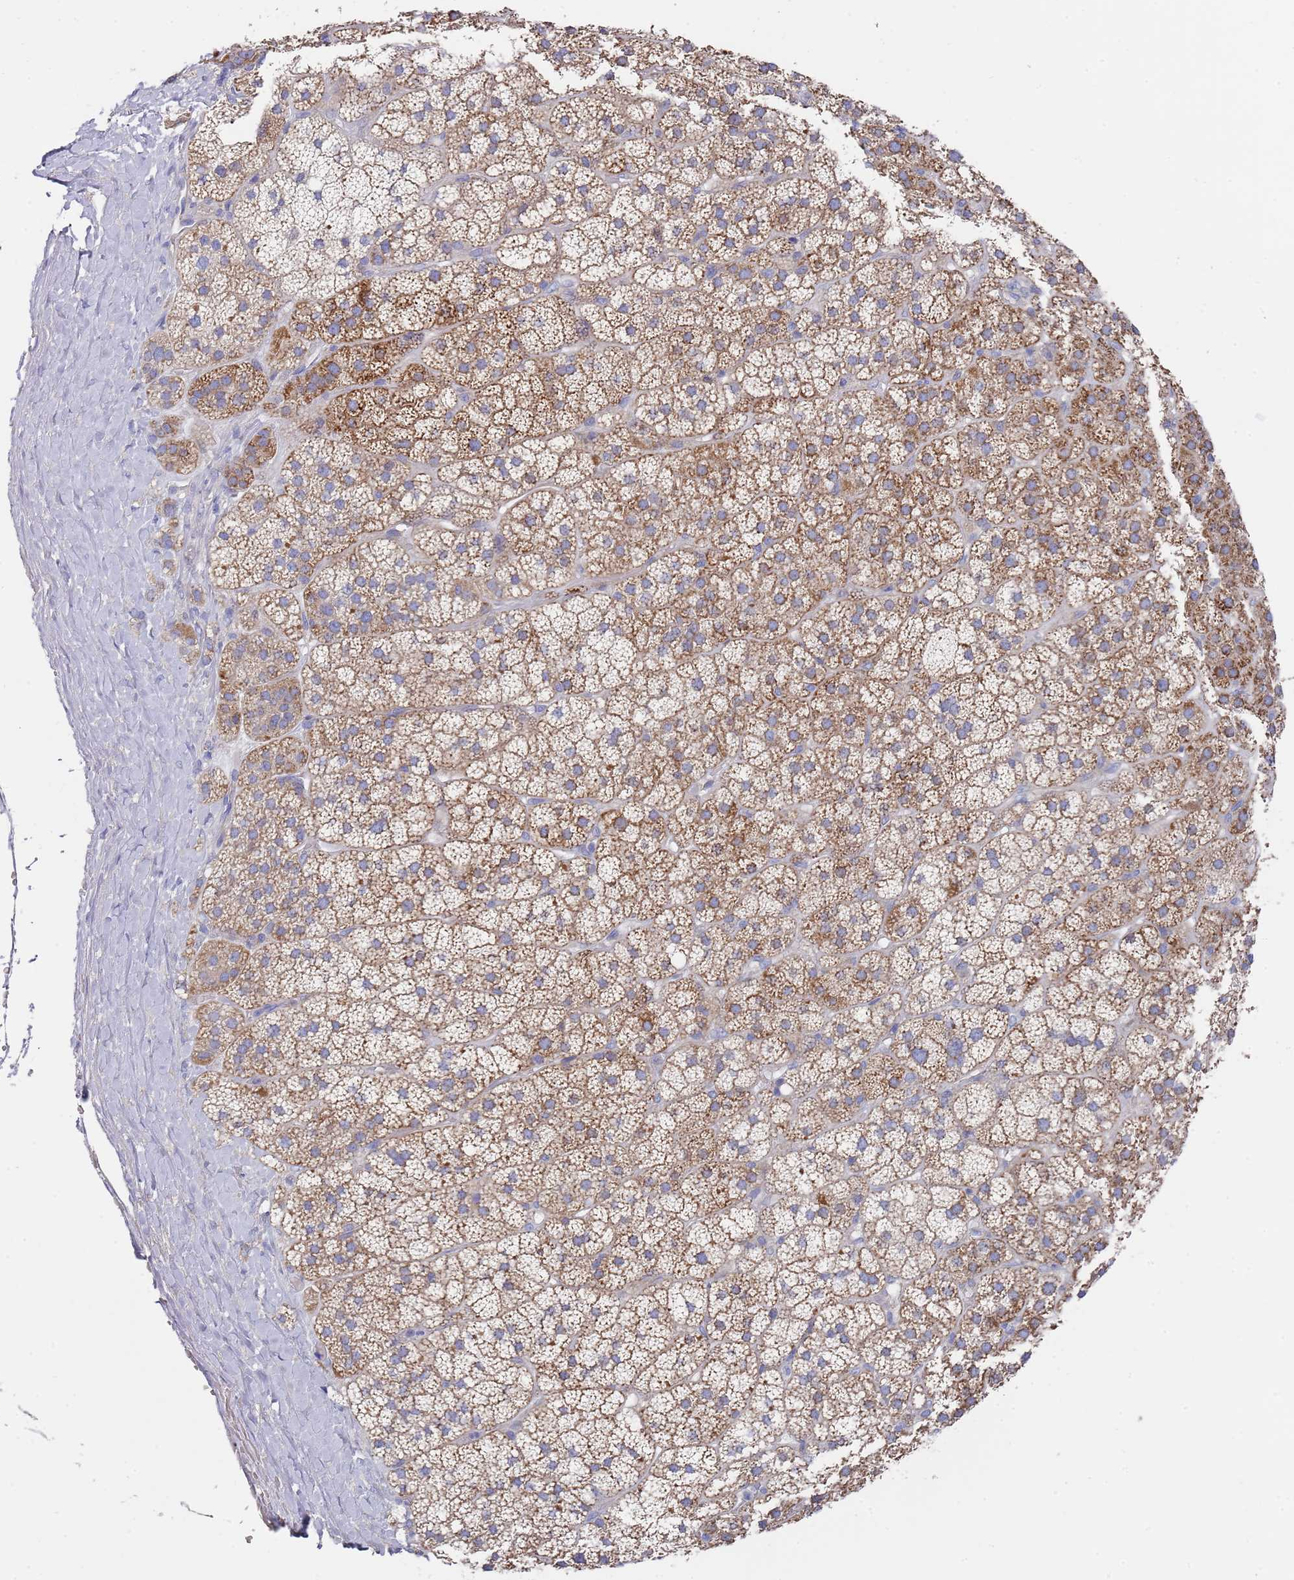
{"staining": {"intensity": "moderate", "quantity": "25%-75%", "location": "cytoplasmic/membranous"}, "tissue": "adrenal gland", "cell_type": "Glandular cells", "image_type": "normal", "snomed": [{"axis": "morphology", "description": "Normal tissue, NOS"}, {"axis": "topography", "description": "Adrenal gland"}], "caption": "Protein analysis of normal adrenal gland shows moderate cytoplasmic/membranous expression in approximately 25%-75% of glandular cells. The staining was performed using DAB, with brown indicating positive protein expression. Nuclei are stained blue with hematoxylin.", "gene": "SCAPER", "patient": {"sex": "female", "age": 70}}